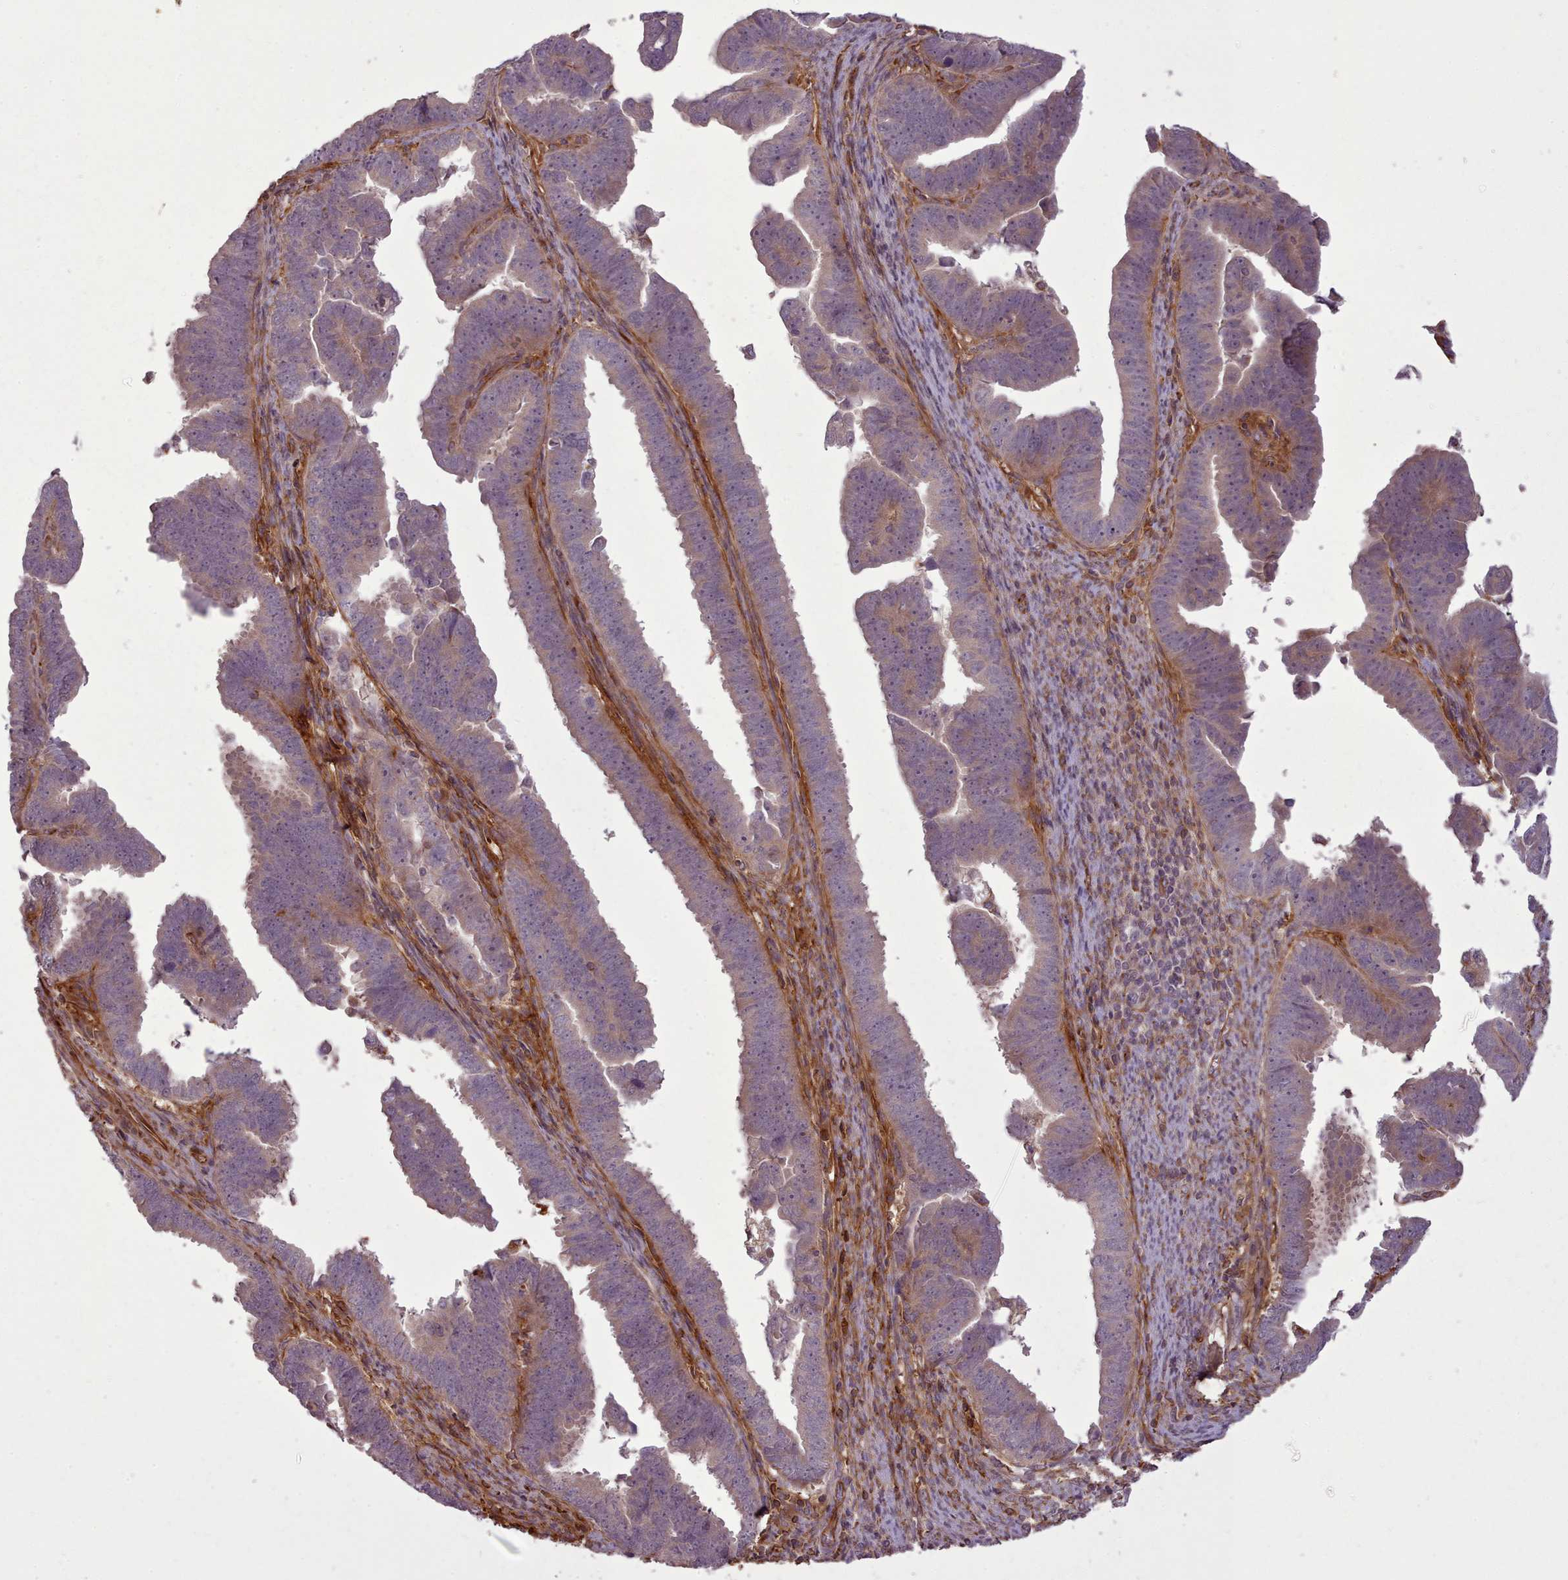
{"staining": {"intensity": "weak", "quantity": "25%-75%", "location": "cytoplasmic/membranous"}, "tissue": "endometrial cancer", "cell_type": "Tumor cells", "image_type": "cancer", "snomed": [{"axis": "morphology", "description": "Adenocarcinoma, NOS"}, {"axis": "topography", "description": "Endometrium"}], "caption": "Weak cytoplasmic/membranous staining for a protein is seen in about 25%-75% of tumor cells of endometrial cancer (adenocarcinoma) using immunohistochemistry (IHC).", "gene": "GBGT1", "patient": {"sex": "female", "age": 75}}